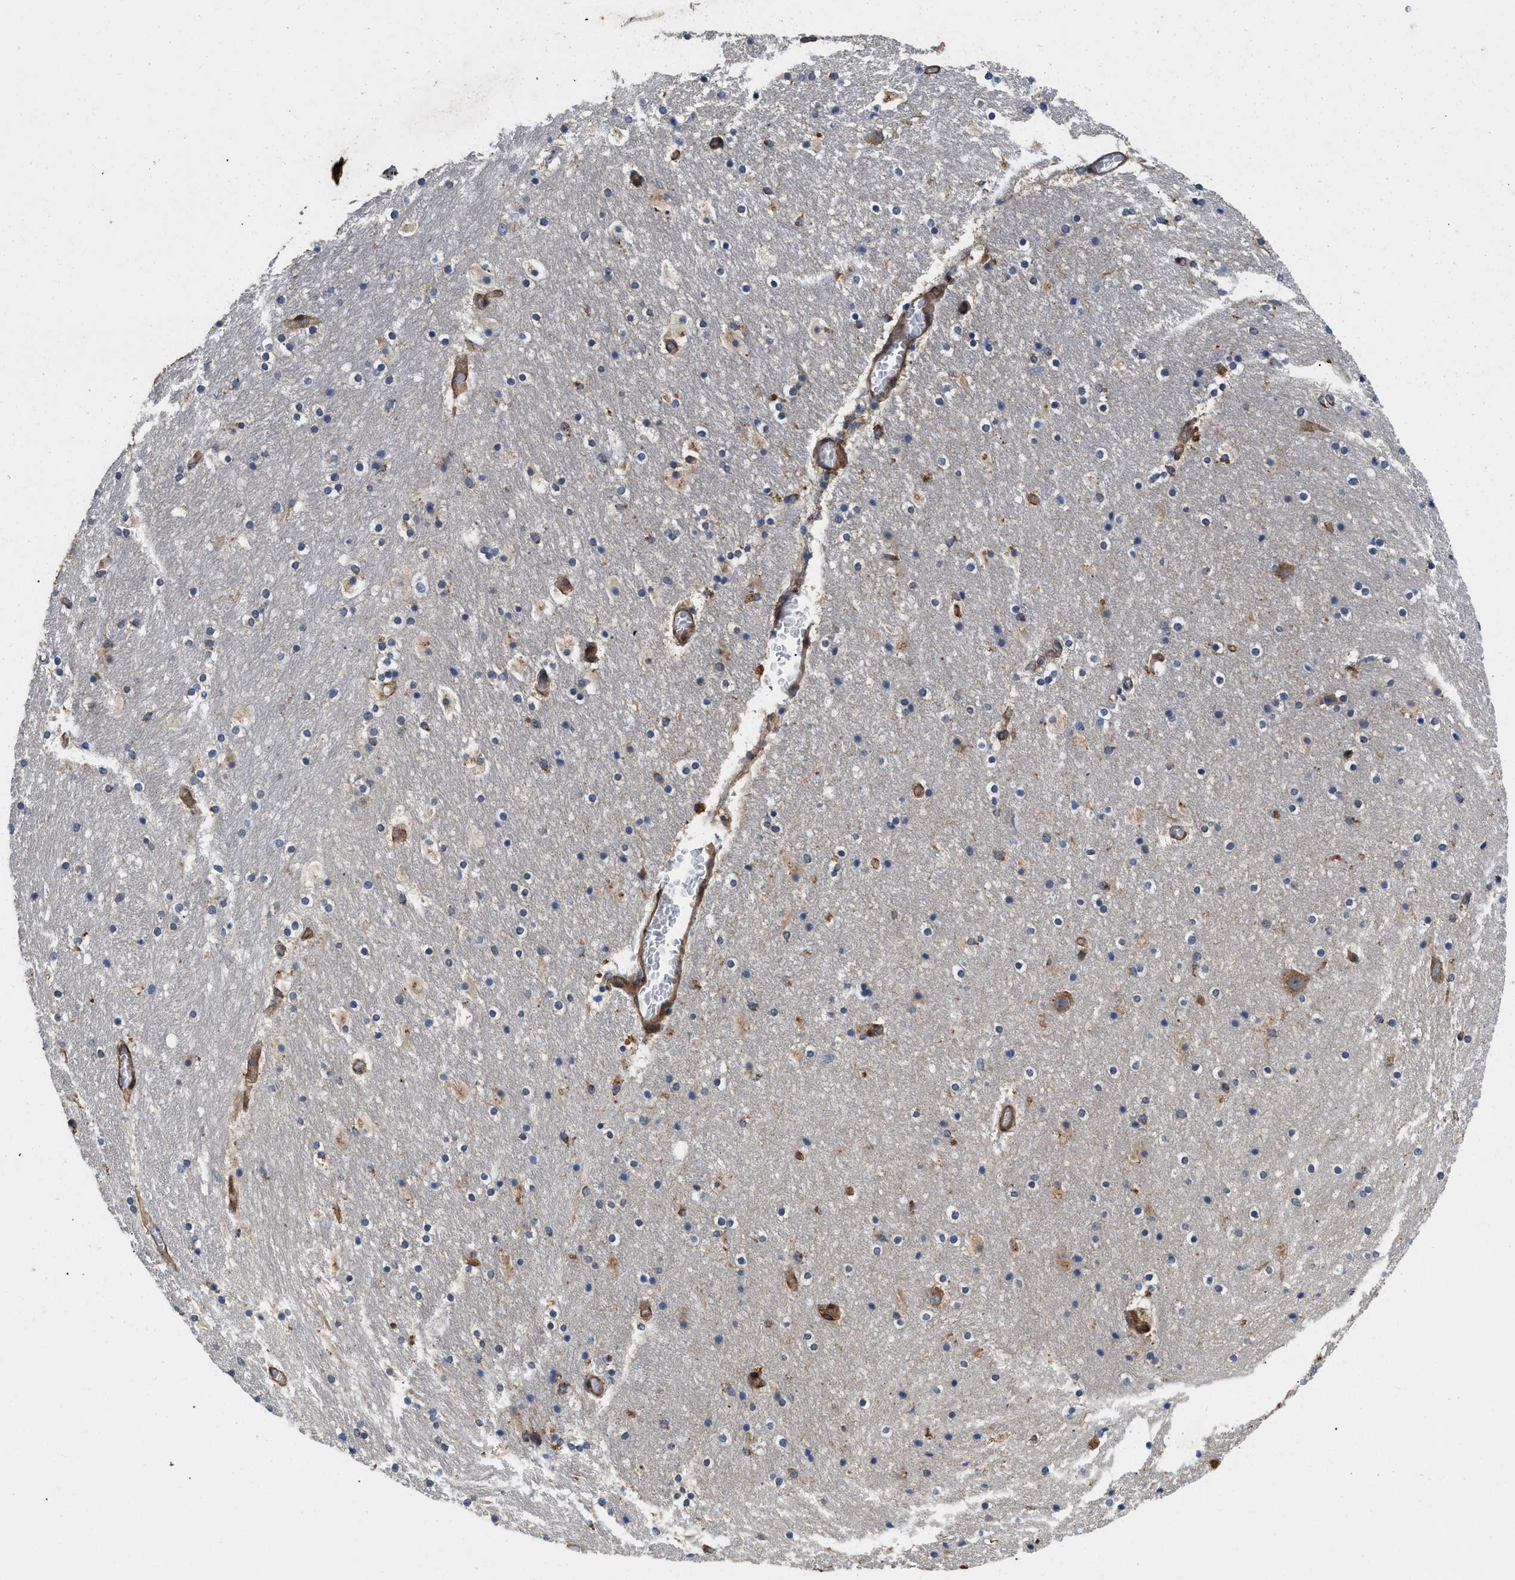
{"staining": {"intensity": "weak", "quantity": "<25%", "location": "cytoplasmic/membranous"}, "tissue": "hippocampus", "cell_type": "Glial cells", "image_type": "normal", "snomed": [{"axis": "morphology", "description": "Normal tissue, NOS"}, {"axis": "topography", "description": "Hippocampus"}], "caption": "DAB (3,3'-diaminobenzidine) immunohistochemical staining of unremarkable hippocampus shows no significant staining in glial cells. (Brightfield microscopy of DAB IHC at high magnification).", "gene": "RAPH1", "patient": {"sex": "male", "age": 45}}